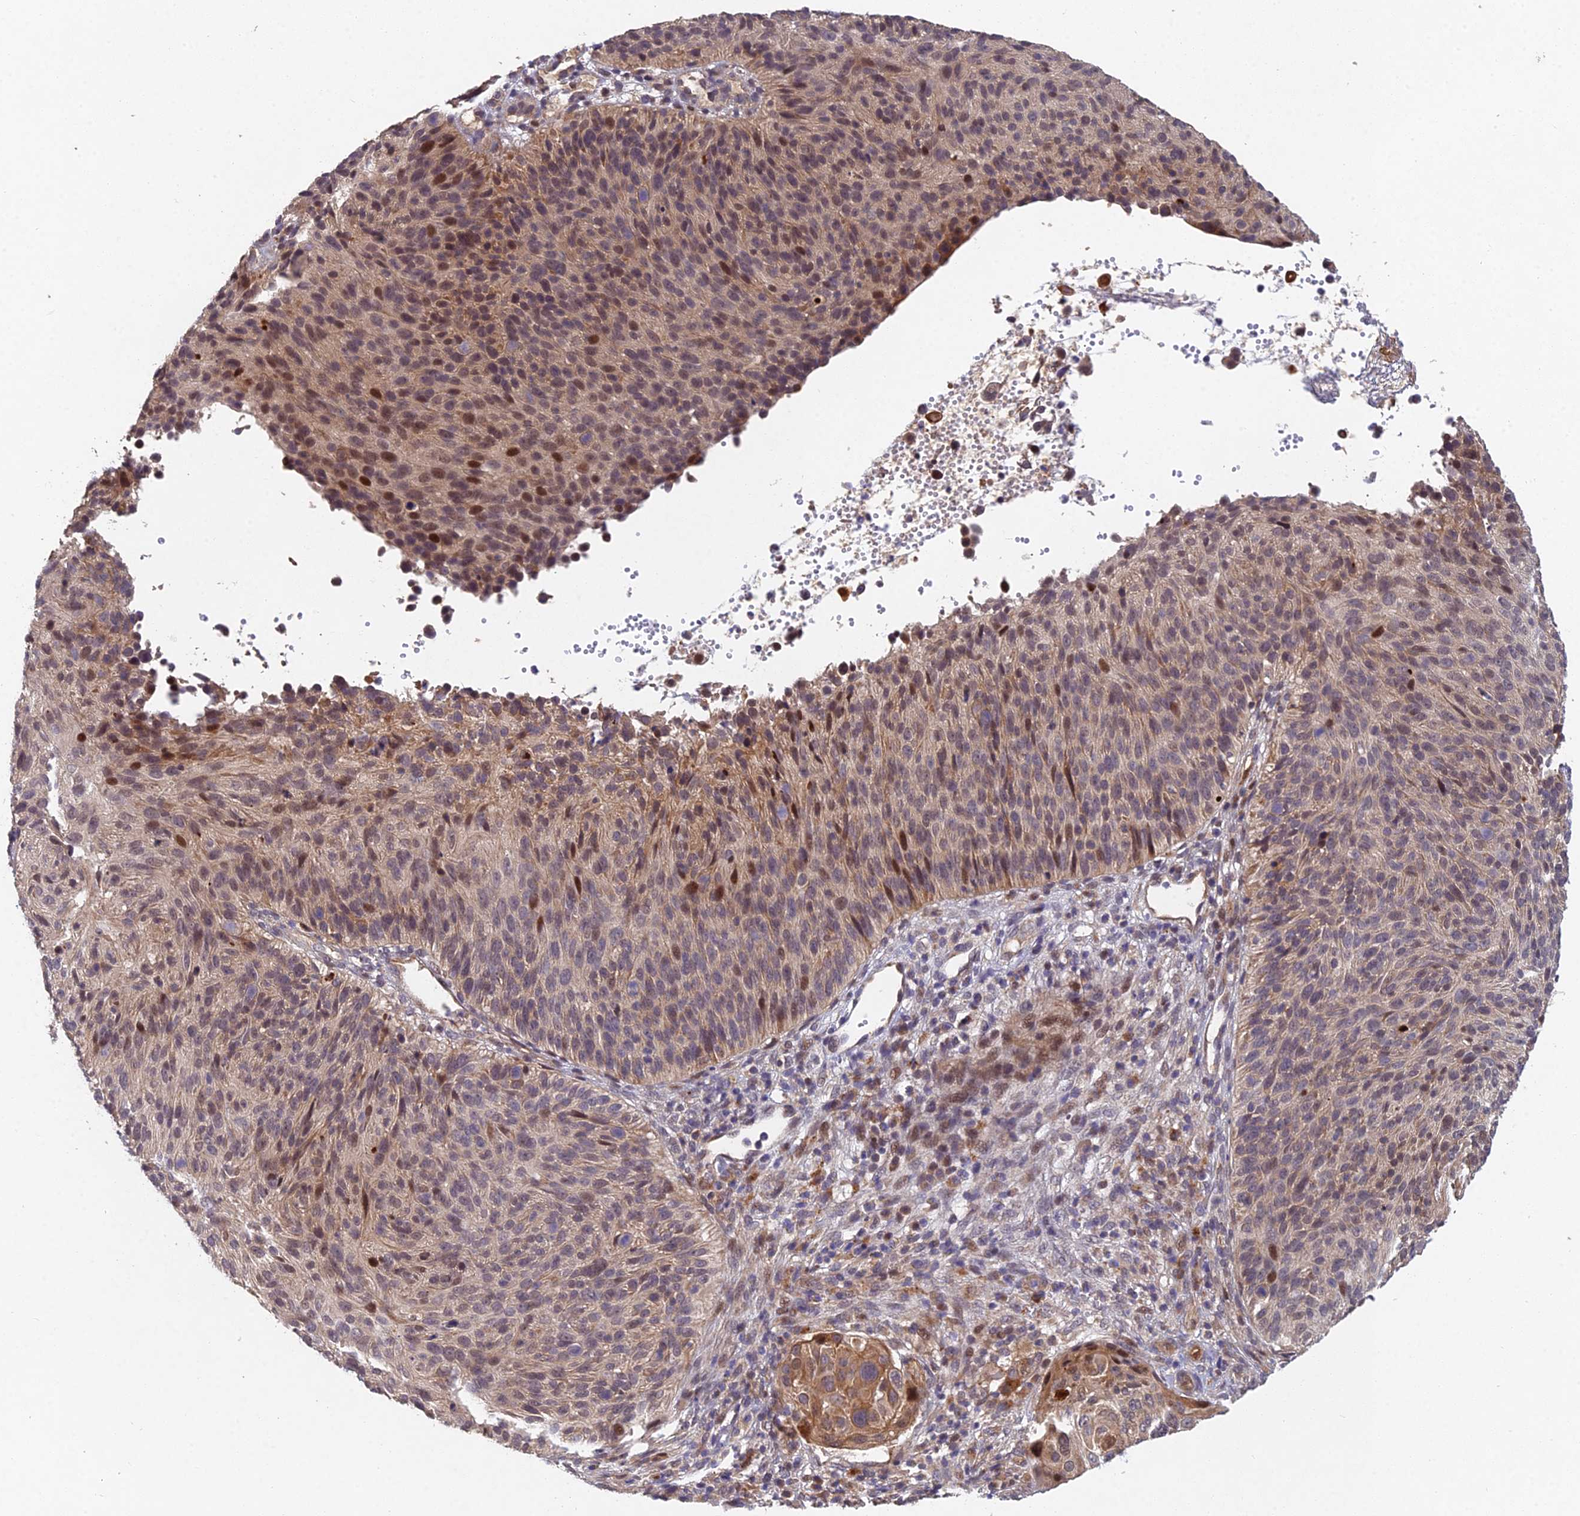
{"staining": {"intensity": "moderate", "quantity": "25%-75%", "location": "cytoplasmic/membranous,nuclear"}, "tissue": "cervical cancer", "cell_type": "Tumor cells", "image_type": "cancer", "snomed": [{"axis": "morphology", "description": "Squamous cell carcinoma, NOS"}, {"axis": "topography", "description": "Cervix"}], "caption": "The histopathology image shows immunohistochemical staining of squamous cell carcinoma (cervical). There is moderate cytoplasmic/membranous and nuclear positivity is seen in about 25%-75% of tumor cells.", "gene": "NSMCE1", "patient": {"sex": "female", "age": 74}}